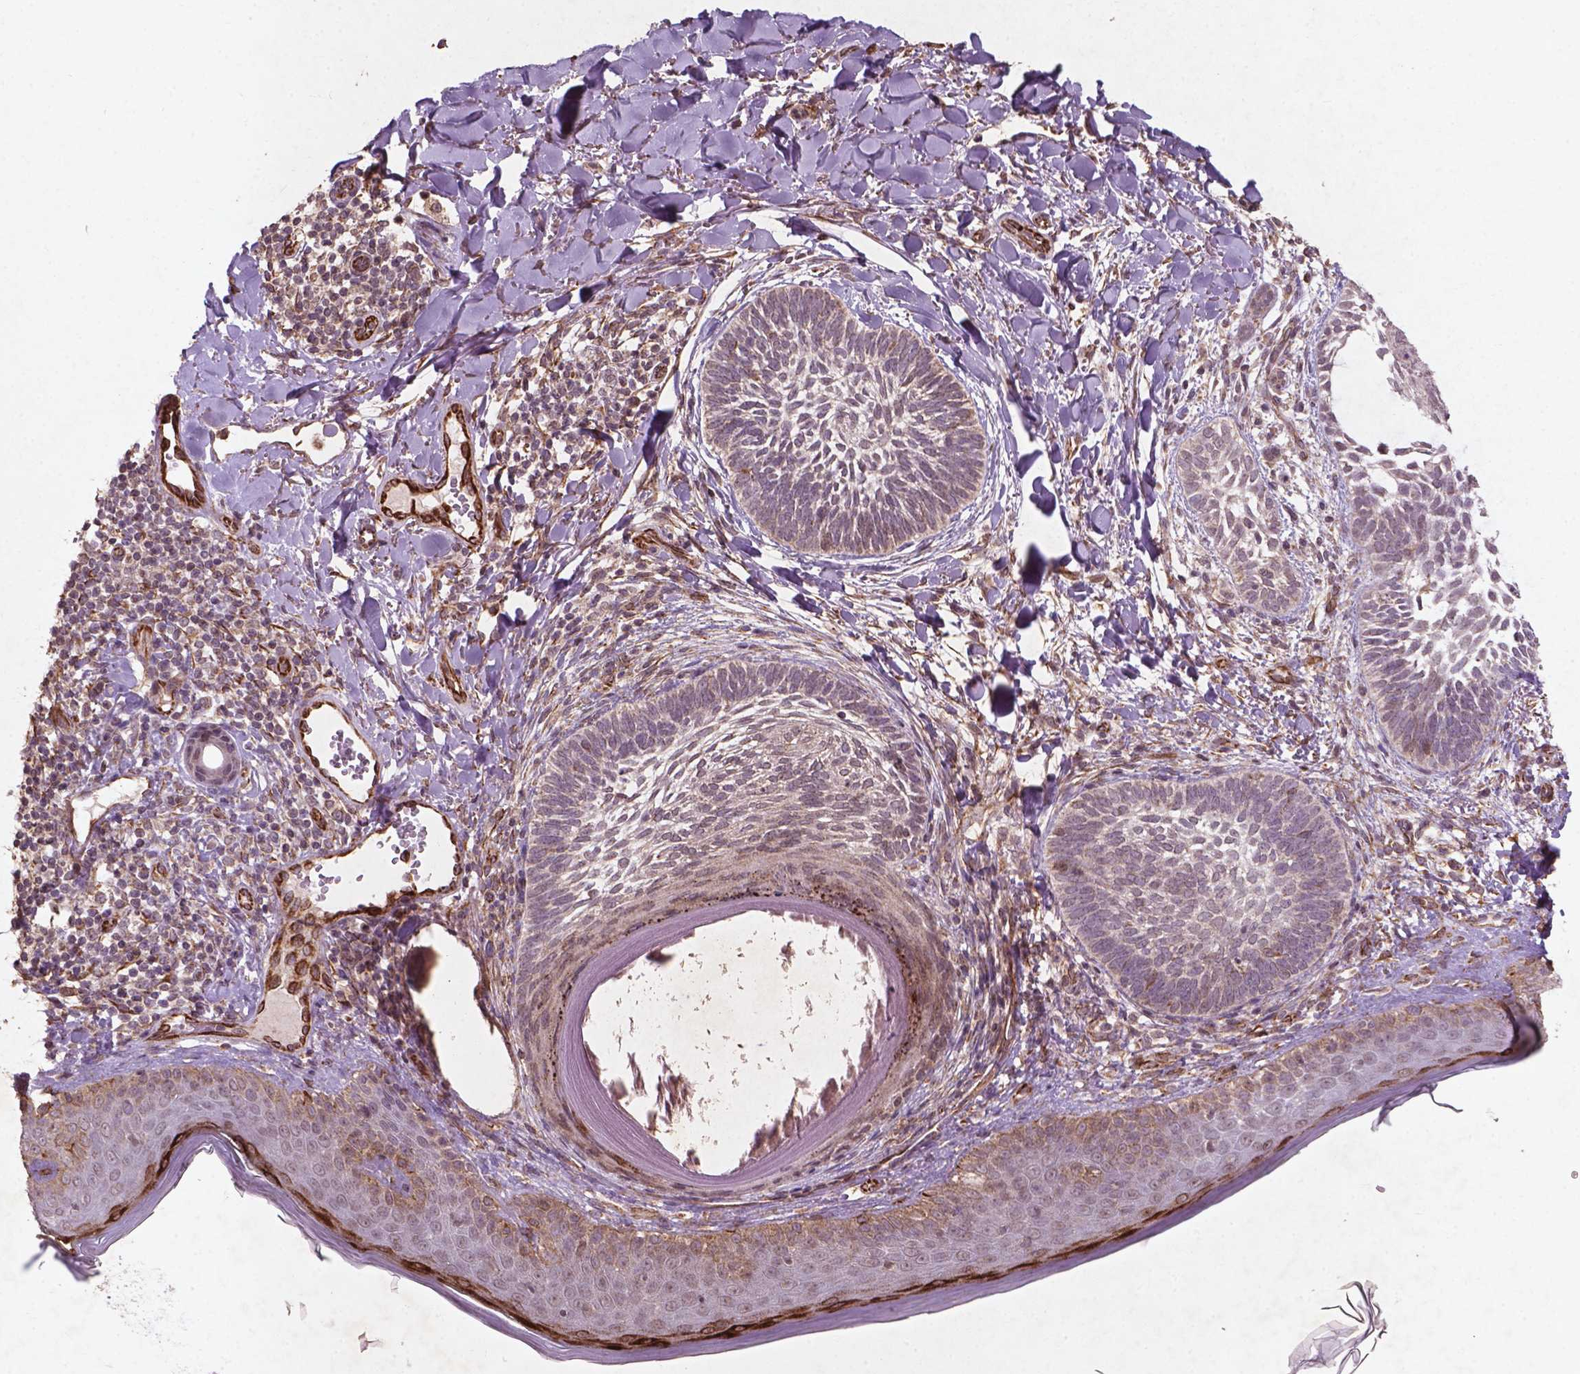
{"staining": {"intensity": "negative", "quantity": "none", "location": "none"}, "tissue": "skin cancer", "cell_type": "Tumor cells", "image_type": "cancer", "snomed": [{"axis": "morphology", "description": "Normal tissue, NOS"}, {"axis": "morphology", "description": "Basal cell carcinoma"}, {"axis": "topography", "description": "Skin"}], "caption": "There is no significant positivity in tumor cells of basal cell carcinoma (skin).", "gene": "SMAD2", "patient": {"sex": "male", "age": 46}}